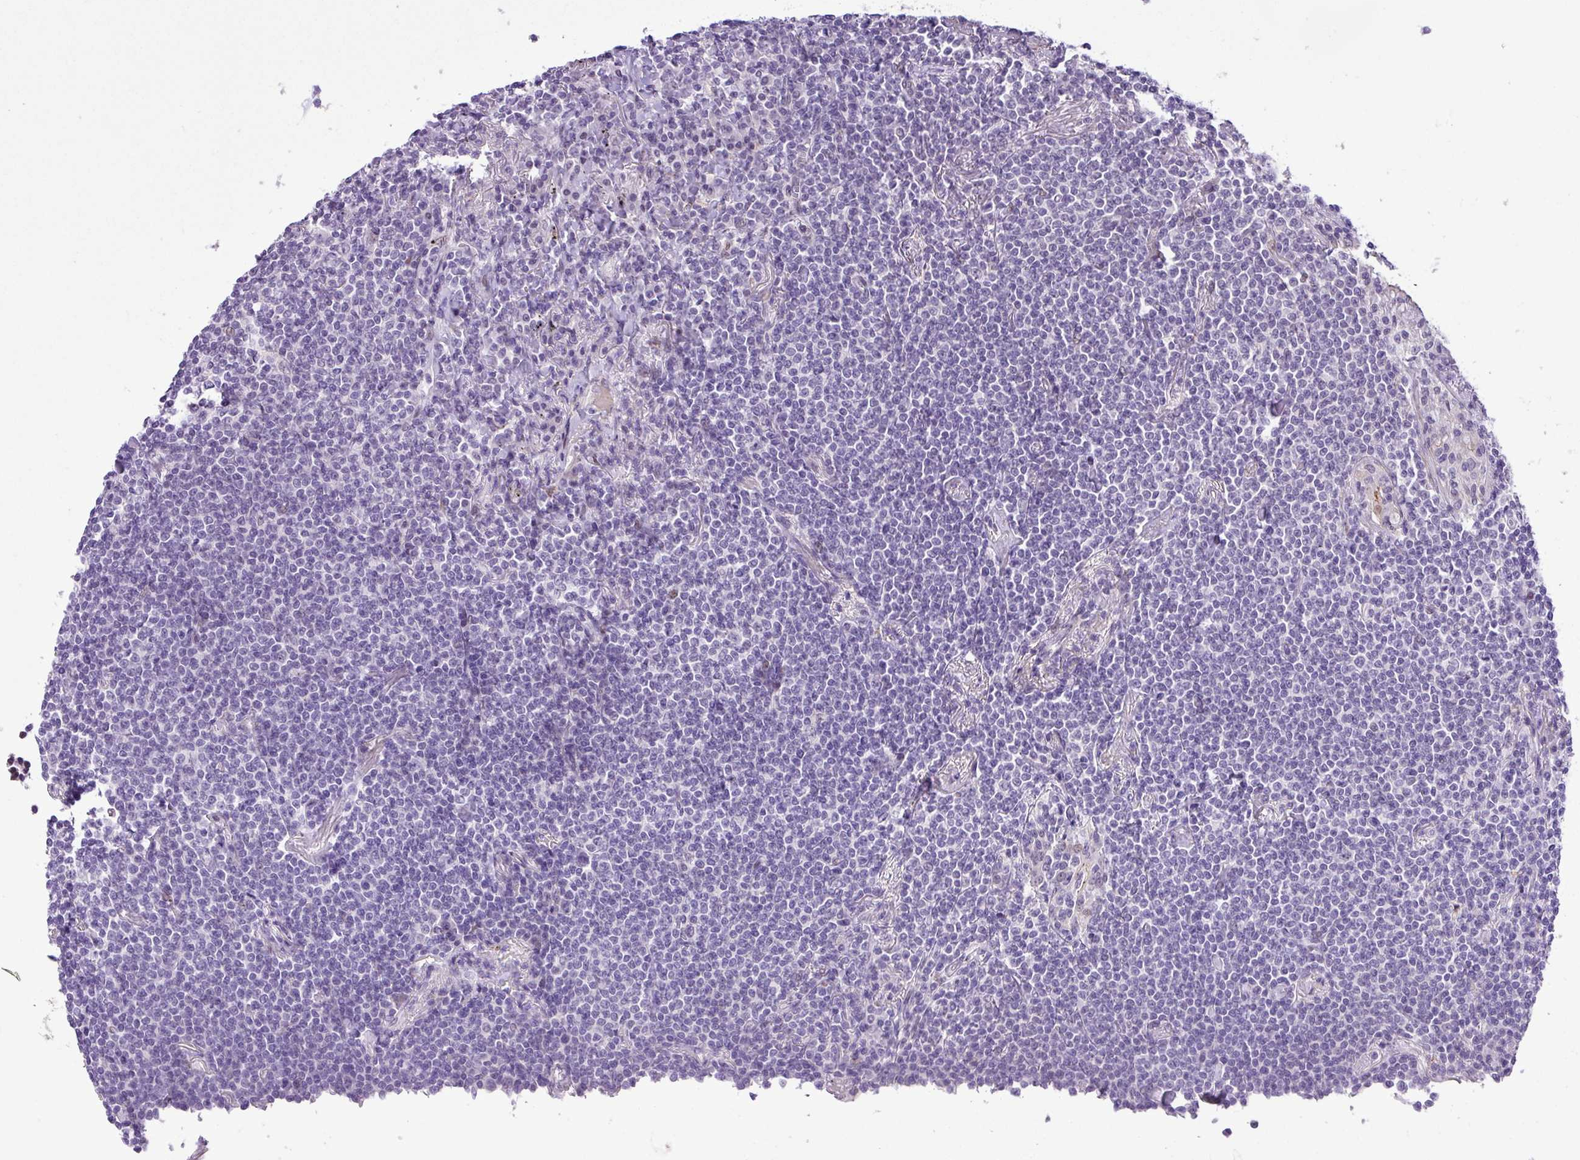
{"staining": {"intensity": "negative", "quantity": "none", "location": "none"}, "tissue": "lymphoma", "cell_type": "Tumor cells", "image_type": "cancer", "snomed": [{"axis": "morphology", "description": "Malignant lymphoma, non-Hodgkin's type, Low grade"}, {"axis": "topography", "description": "Lung"}], "caption": "Image shows no significant protein staining in tumor cells of low-grade malignant lymphoma, non-Hodgkin's type.", "gene": "YLPM1", "patient": {"sex": "female", "age": 71}}